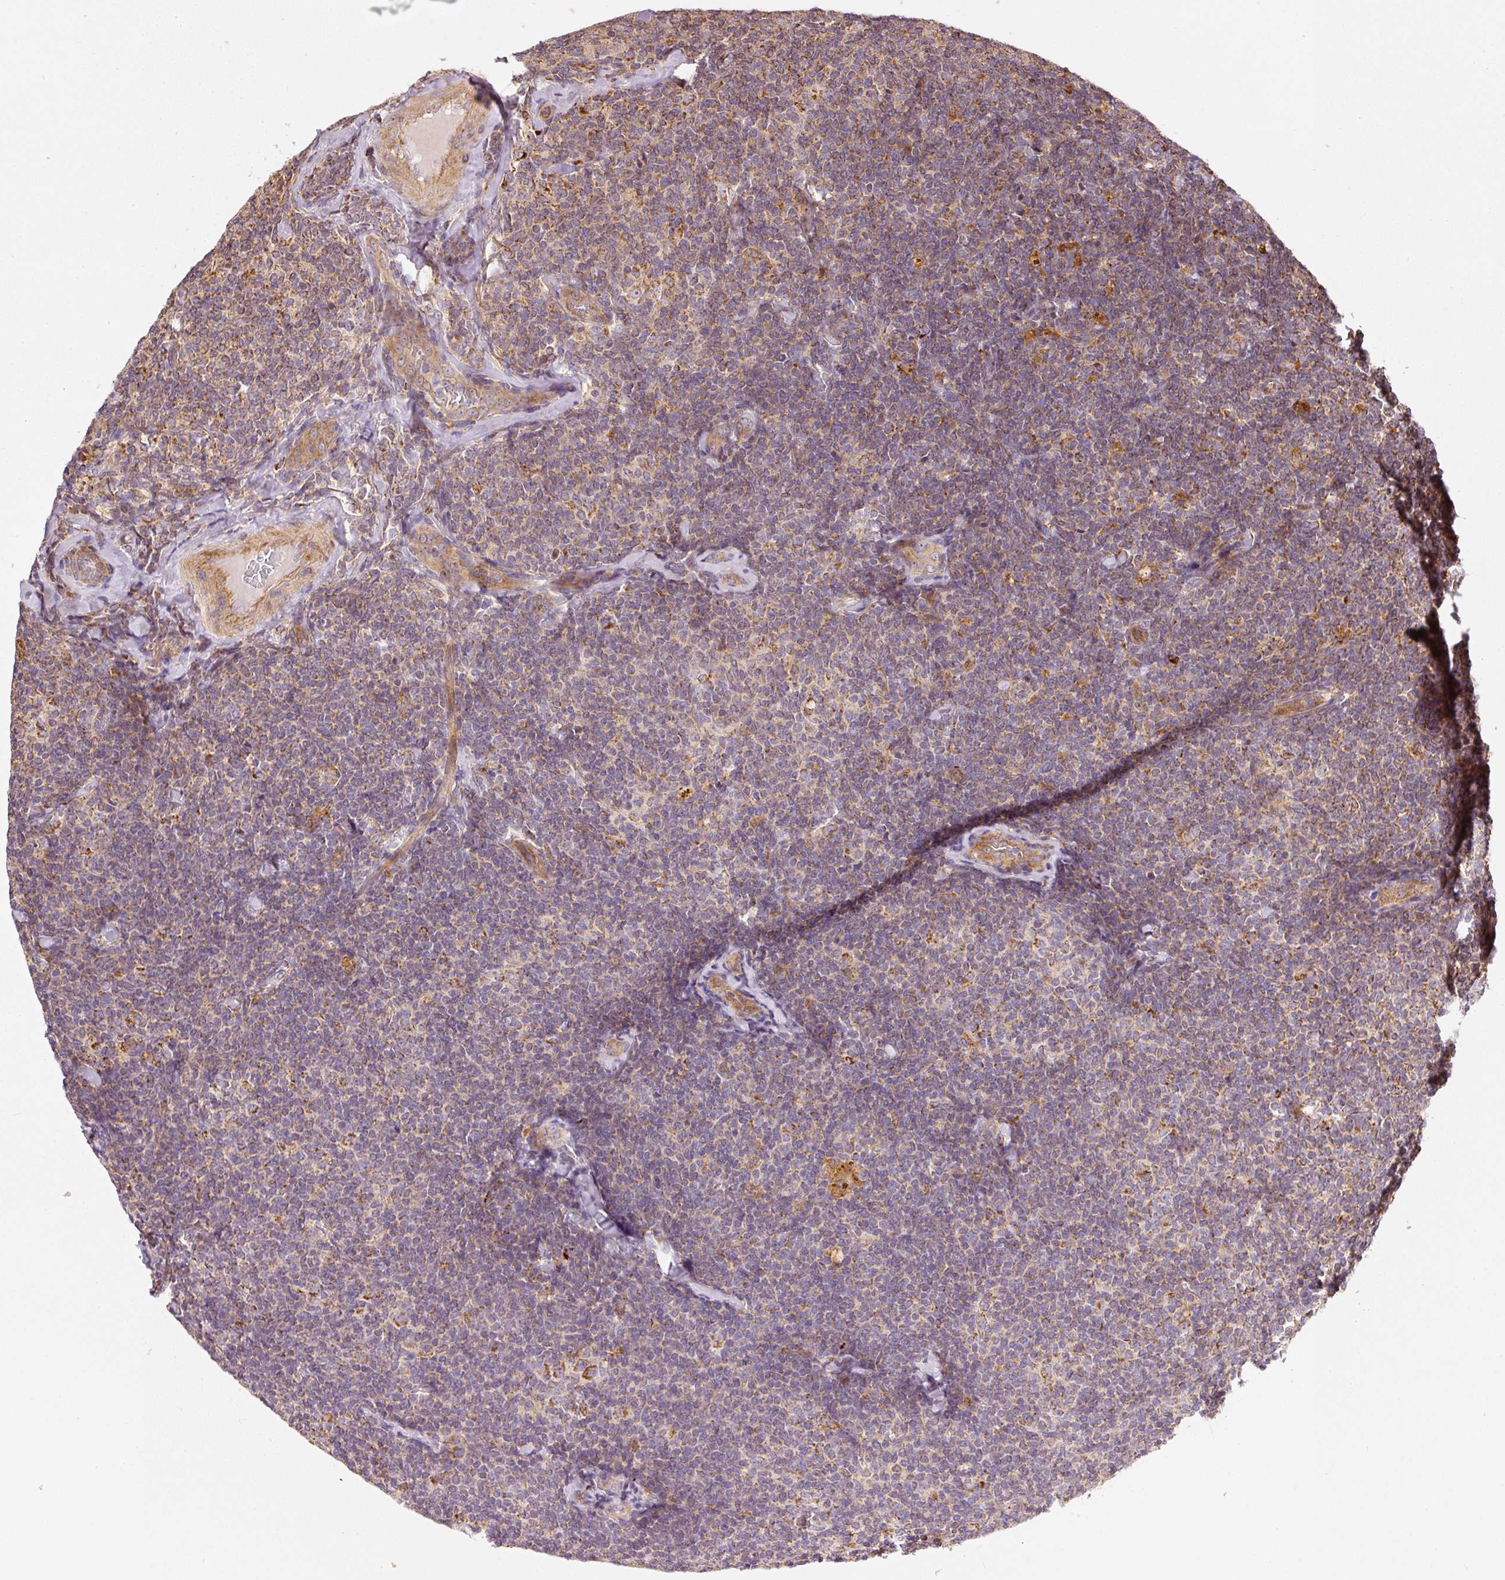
{"staining": {"intensity": "moderate", "quantity": "25%-75%", "location": "cytoplasmic/membranous"}, "tissue": "lymphoma", "cell_type": "Tumor cells", "image_type": "cancer", "snomed": [{"axis": "morphology", "description": "Malignant lymphoma, non-Hodgkin's type, Low grade"}, {"axis": "topography", "description": "Lymph node"}], "caption": "About 25%-75% of tumor cells in malignant lymphoma, non-Hodgkin's type (low-grade) show moderate cytoplasmic/membranous protein expression as visualized by brown immunohistochemical staining.", "gene": "MTHFD1L", "patient": {"sex": "female", "age": 56}}